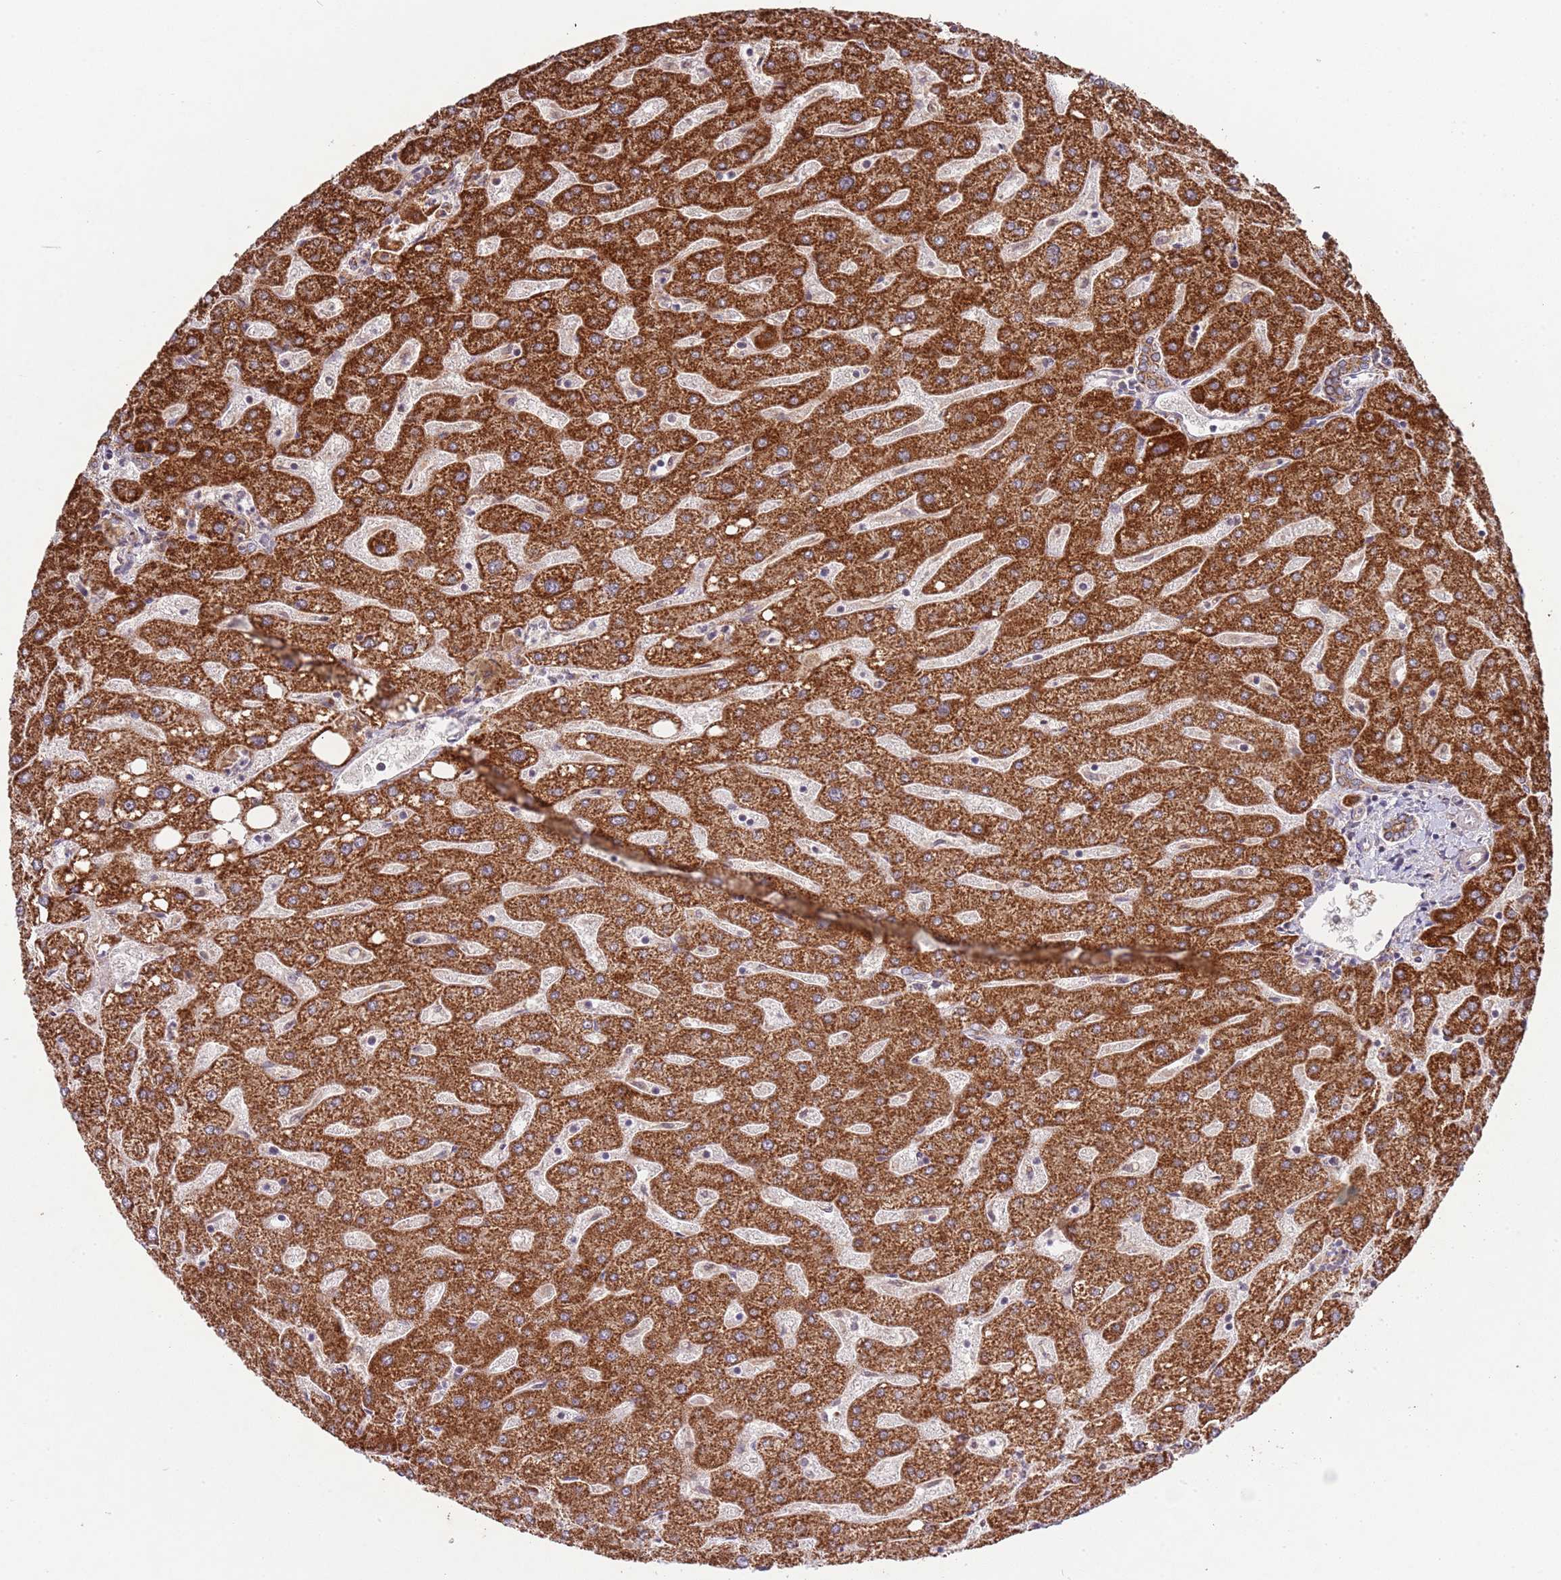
{"staining": {"intensity": "moderate", "quantity": ">75%", "location": "cytoplasmic/membranous"}, "tissue": "liver", "cell_type": "Cholangiocytes", "image_type": "normal", "snomed": [{"axis": "morphology", "description": "Normal tissue, NOS"}, {"axis": "topography", "description": "Liver"}], "caption": "Immunohistochemical staining of normal human liver displays >75% levels of moderate cytoplasmic/membranous protein expression in about >75% of cholangiocytes. Nuclei are stained in blue.", "gene": "IVD", "patient": {"sex": "male", "age": 67}}